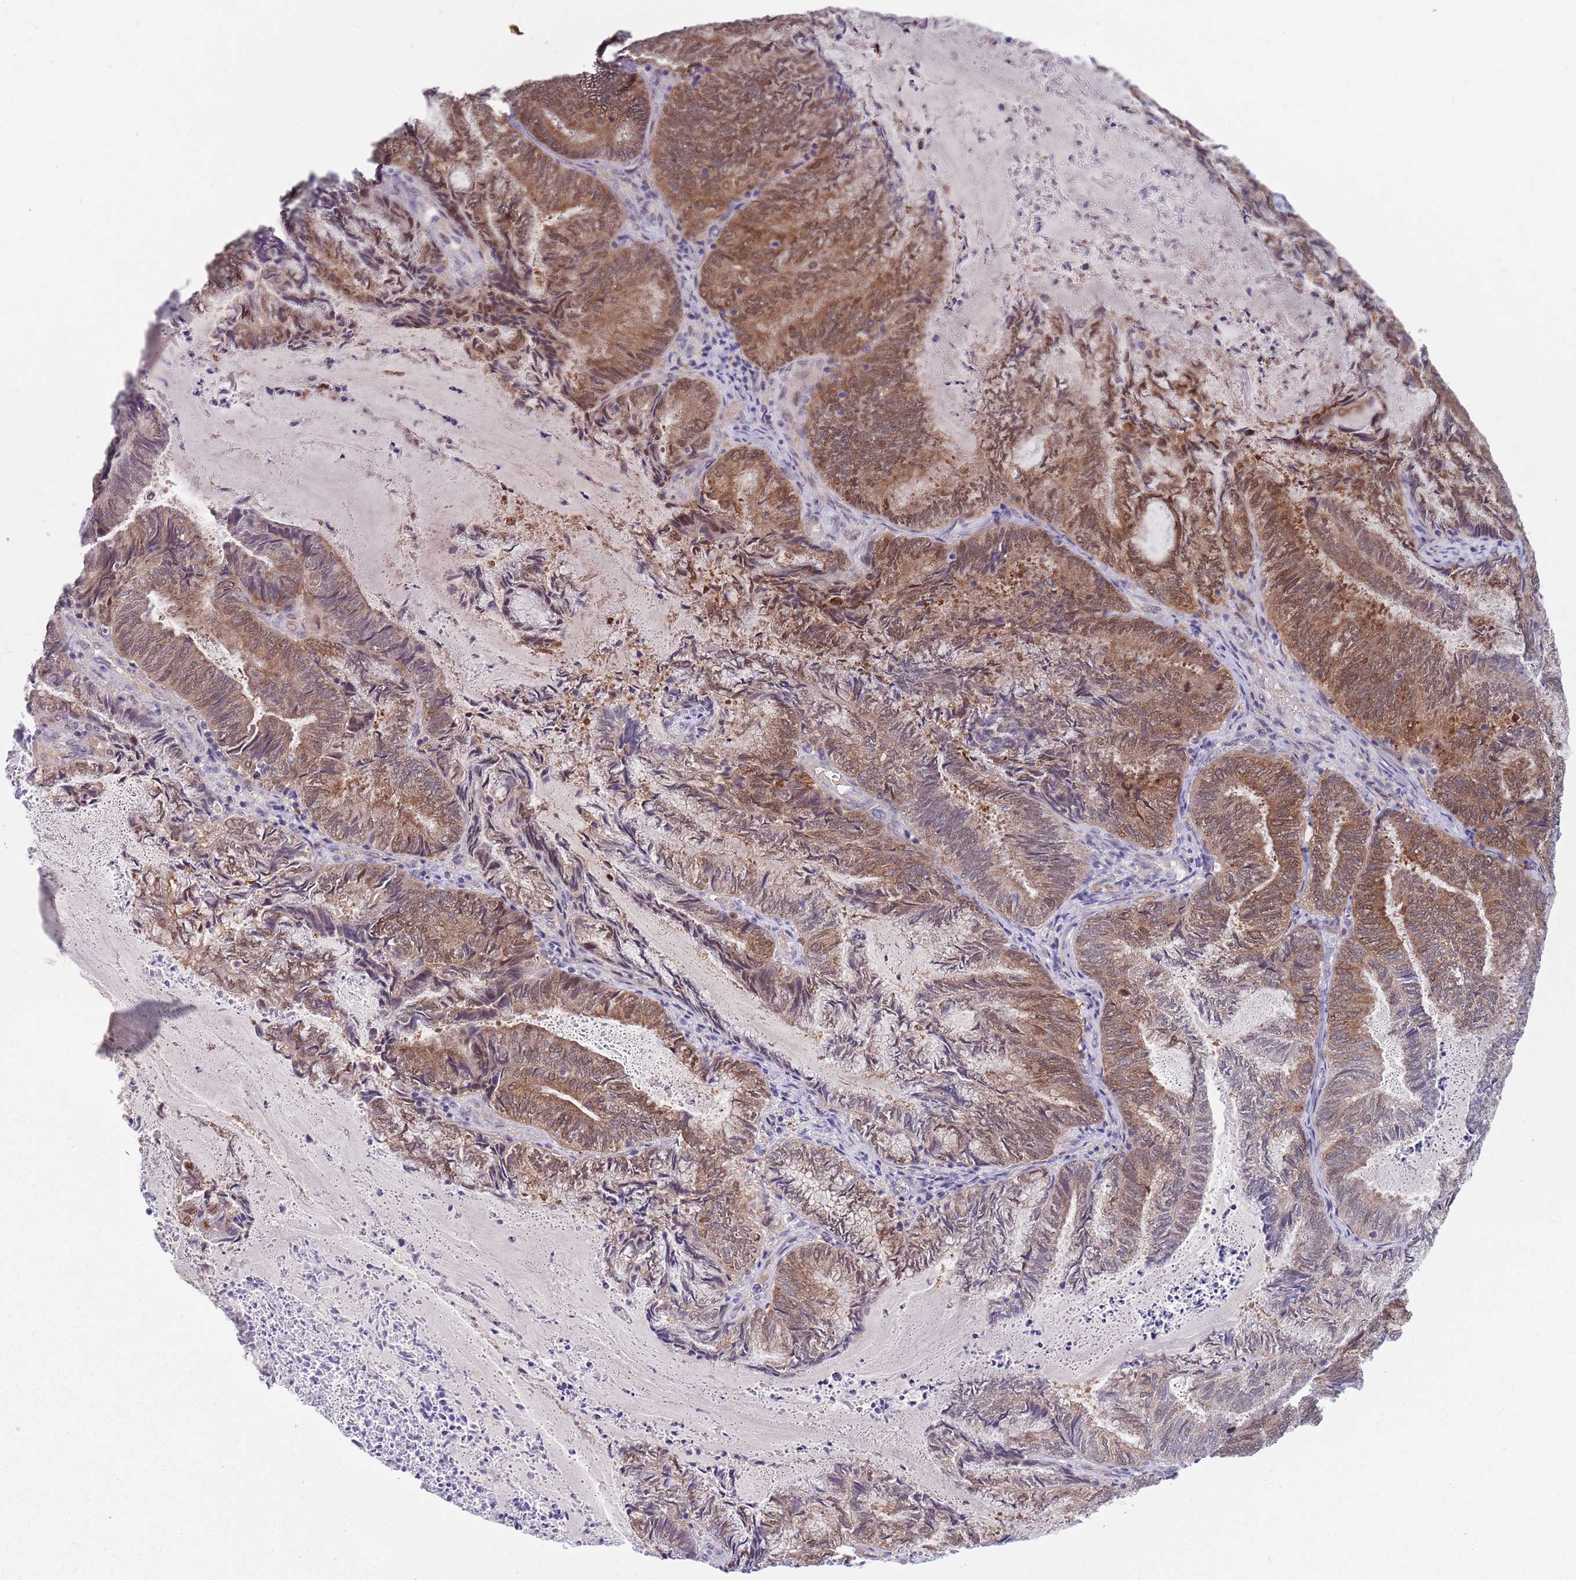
{"staining": {"intensity": "moderate", "quantity": ">75%", "location": "cytoplasmic/membranous,nuclear"}, "tissue": "endometrial cancer", "cell_type": "Tumor cells", "image_type": "cancer", "snomed": [{"axis": "morphology", "description": "Adenocarcinoma, NOS"}, {"axis": "topography", "description": "Endometrium"}], "caption": "IHC of human adenocarcinoma (endometrial) displays medium levels of moderate cytoplasmic/membranous and nuclear positivity in approximately >75% of tumor cells.", "gene": "CLNS1A", "patient": {"sex": "female", "age": 80}}